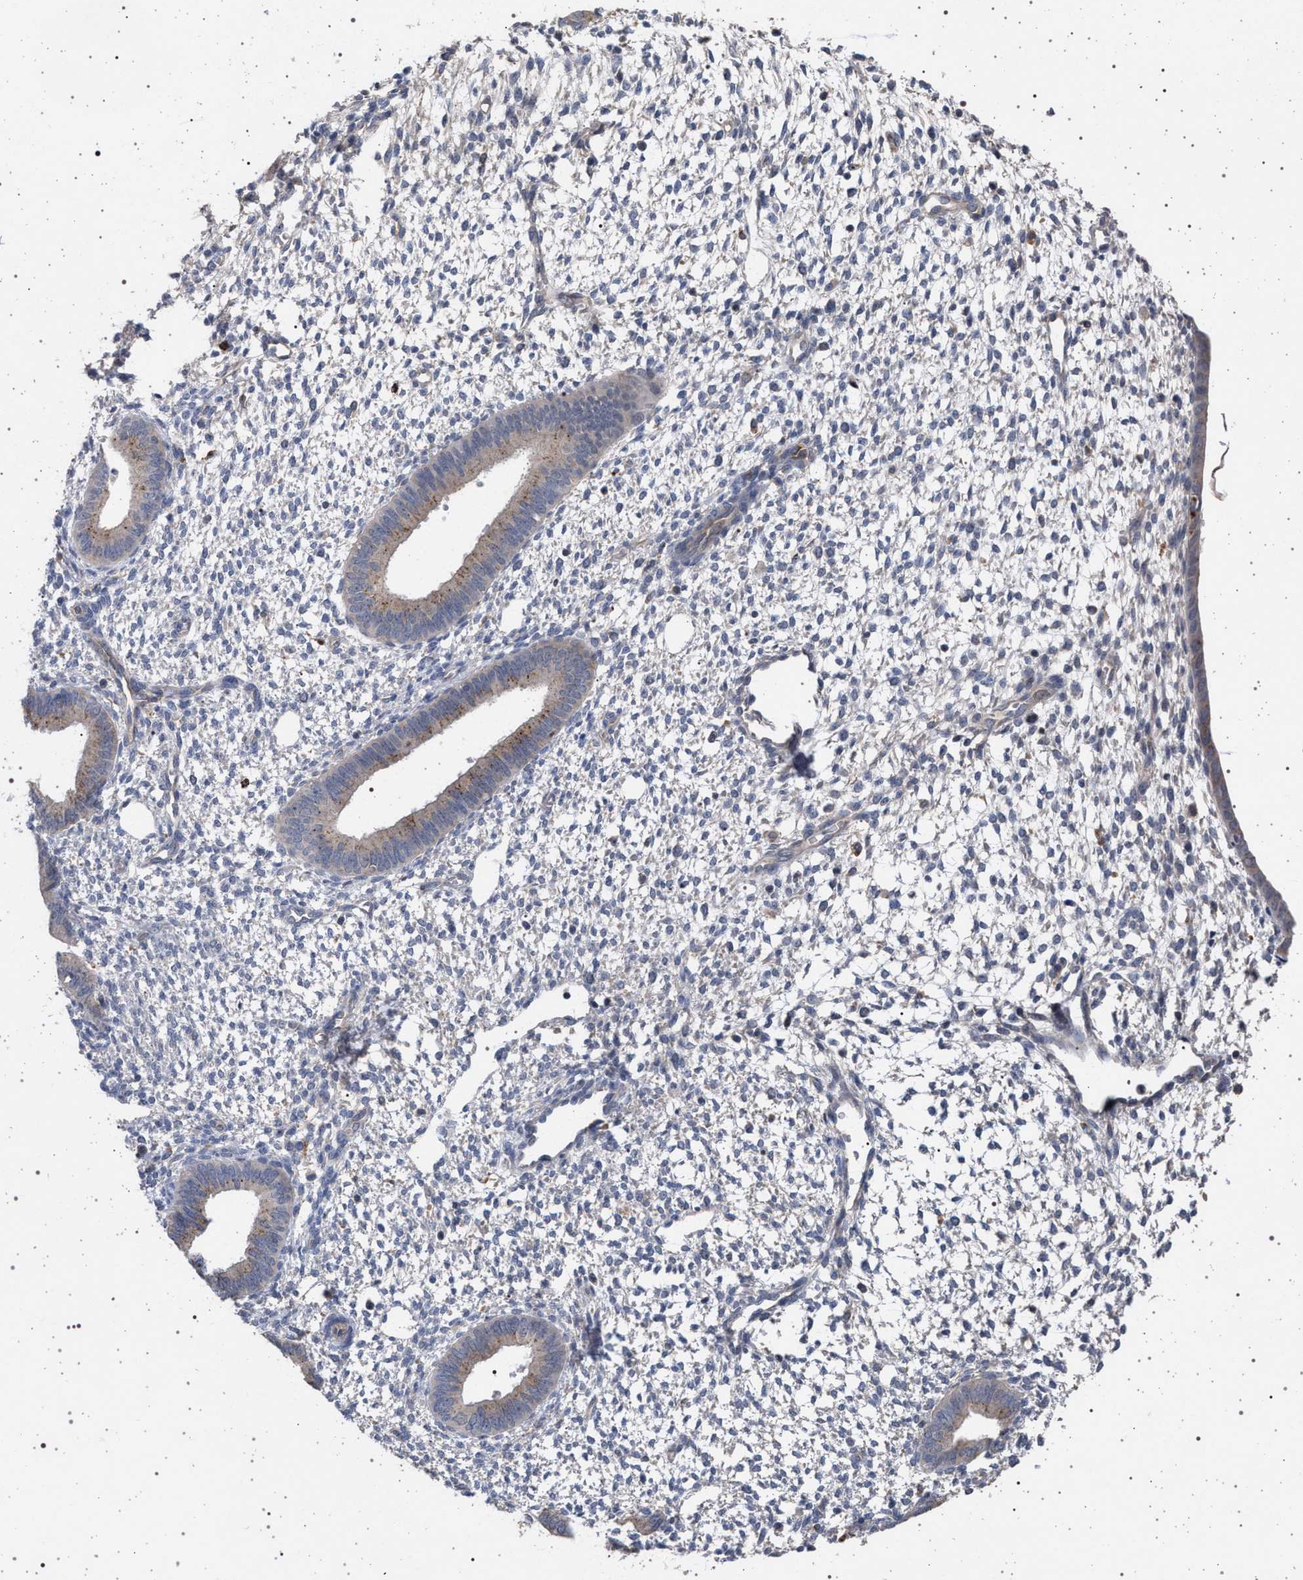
{"staining": {"intensity": "negative", "quantity": "none", "location": "none"}, "tissue": "endometrium", "cell_type": "Cells in endometrial stroma", "image_type": "normal", "snomed": [{"axis": "morphology", "description": "Normal tissue, NOS"}, {"axis": "topography", "description": "Endometrium"}], "caption": "Cells in endometrial stroma are negative for protein expression in benign human endometrium. (Stains: DAB IHC with hematoxylin counter stain, Microscopy: brightfield microscopy at high magnification).", "gene": "RBM48", "patient": {"sex": "female", "age": 46}}